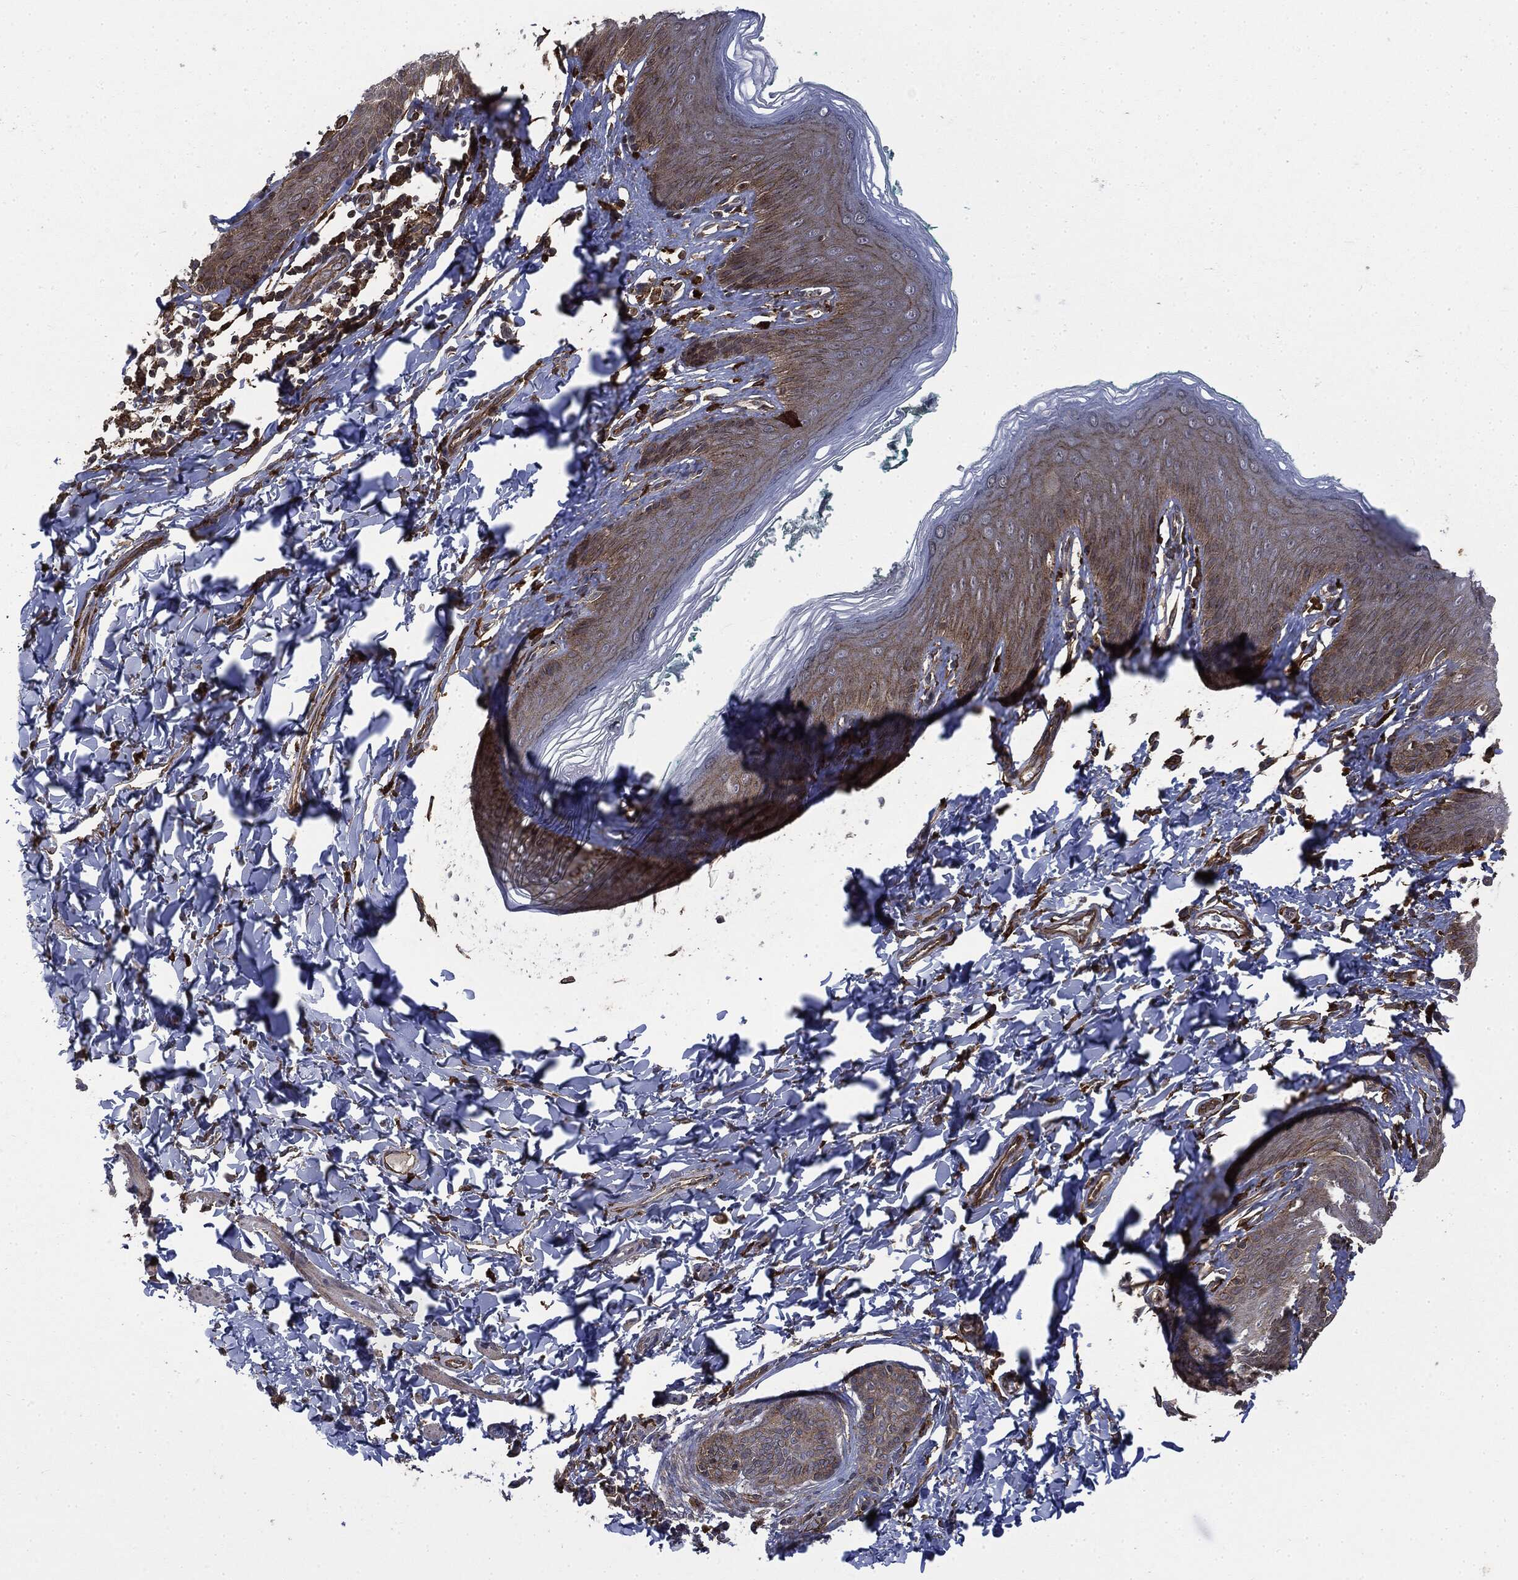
{"staining": {"intensity": "weak", "quantity": ">75%", "location": "cytoplasmic/membranous"}, "tissue": "skin", "cell_type": "Epidermal cells", "image_type": "normal", "snomed": [{"axis": "morphology", "description": "Normal tissue, NOS"}, {"axis": "topography", "description": "Vulva"}], "caption": "Unremarkable skin reveals weak cytoplasmic/membranous expression in approximately >75% of epidermal cells, visualized by immunohistochemistry. The staining was performed using DAB (3,3'-diaminobenzidine), with brown indicating positive protein expression. Nuclei are stained blue with hematoxylin.", "gene": "SNX5", "patient": {"sex": "female", "age": 66}}